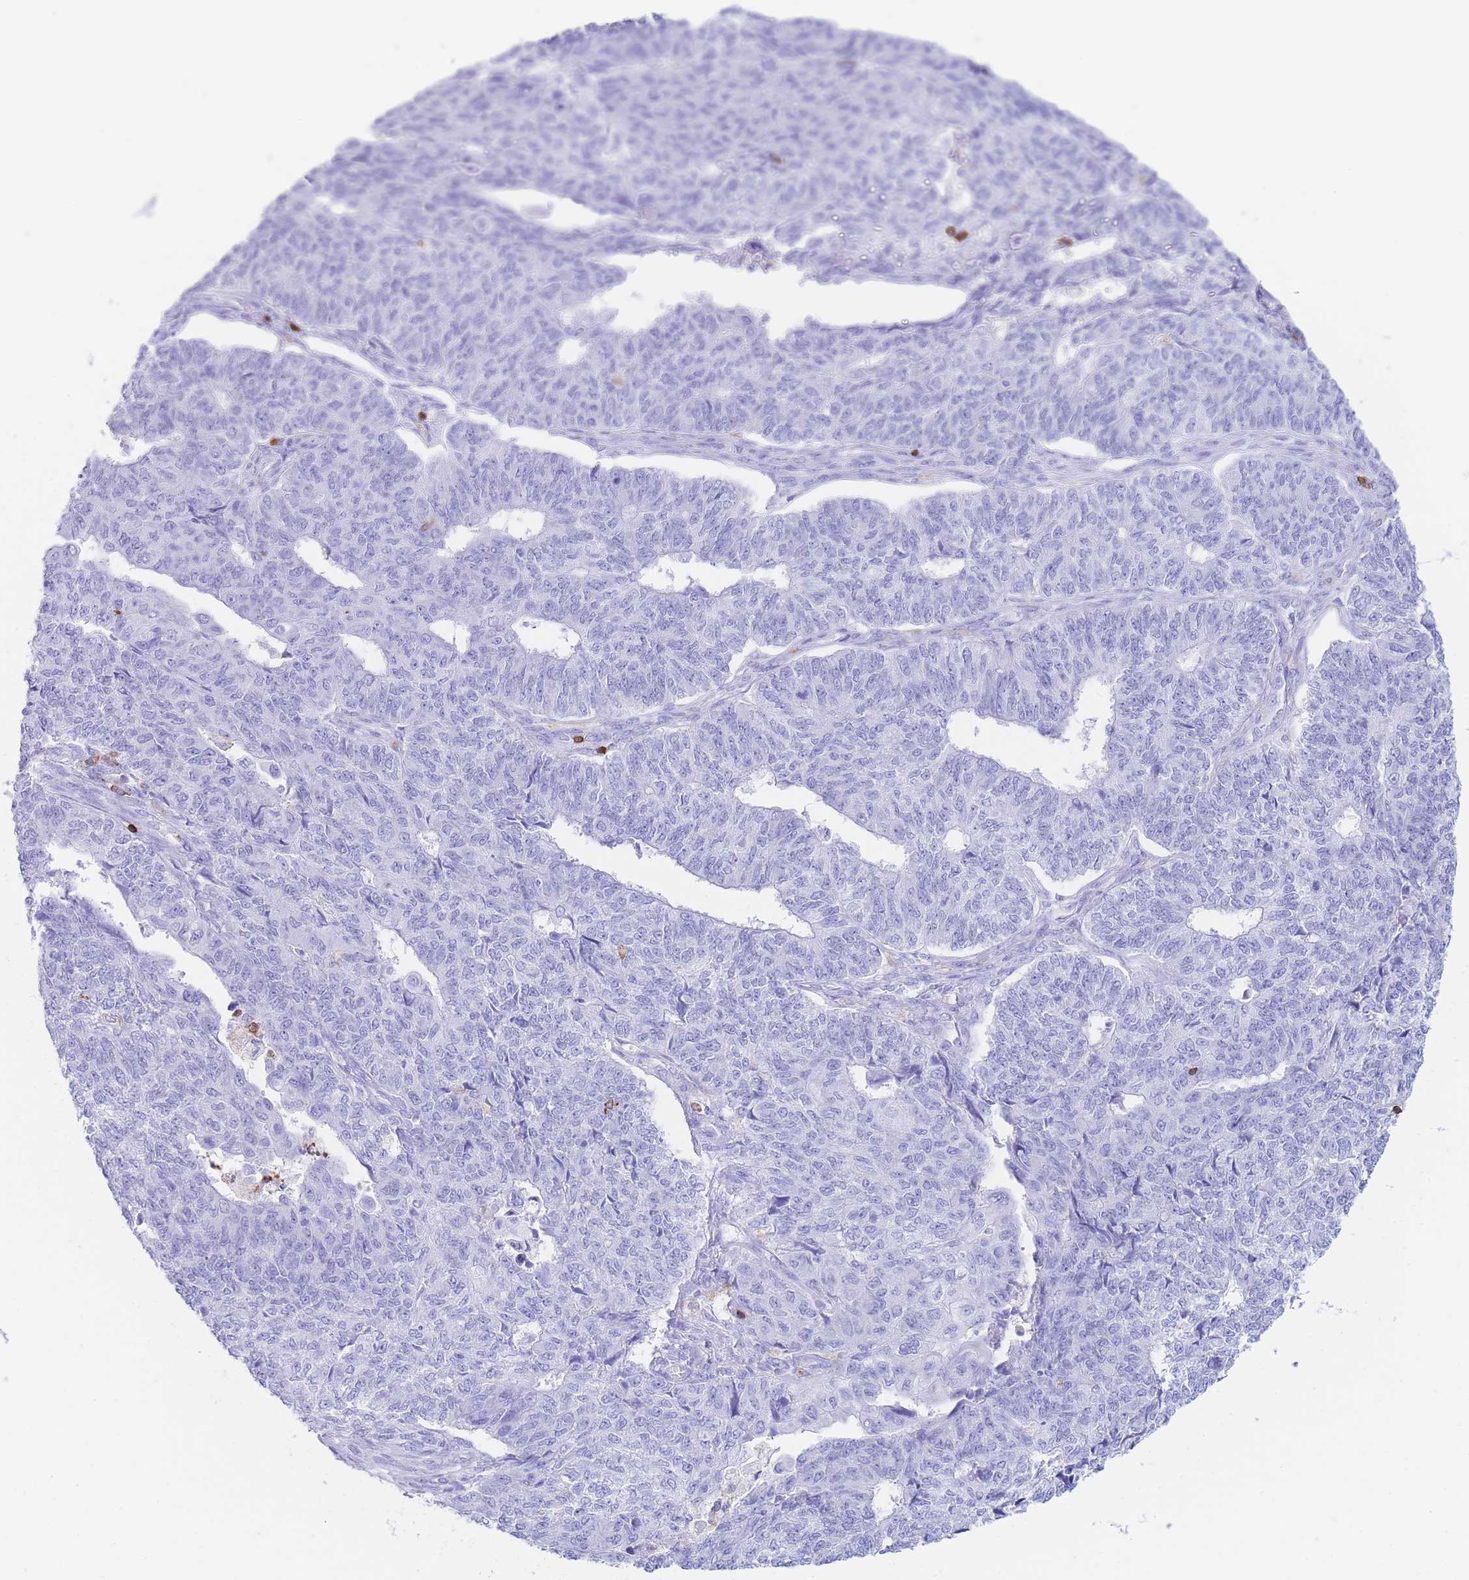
{"staining": {"intensity": "negative", "quantity": "none", "location": "none"}, "tissue": "endometrial cancer", "cell_type": "Tumor cells", "image_type": "cancer", "snomed": [{"axis": "morphology", "description": "Adenocarcinoma, NOS"}, {"axis": "topography", "description": "Endometrium"}], "caption": "The photomicrograph exhibits no staining of tumor cells in endometrial cancer (adenocarcinoma).", "gene": "CORO1A", "patient": {"sex": "female", "age": 32}}